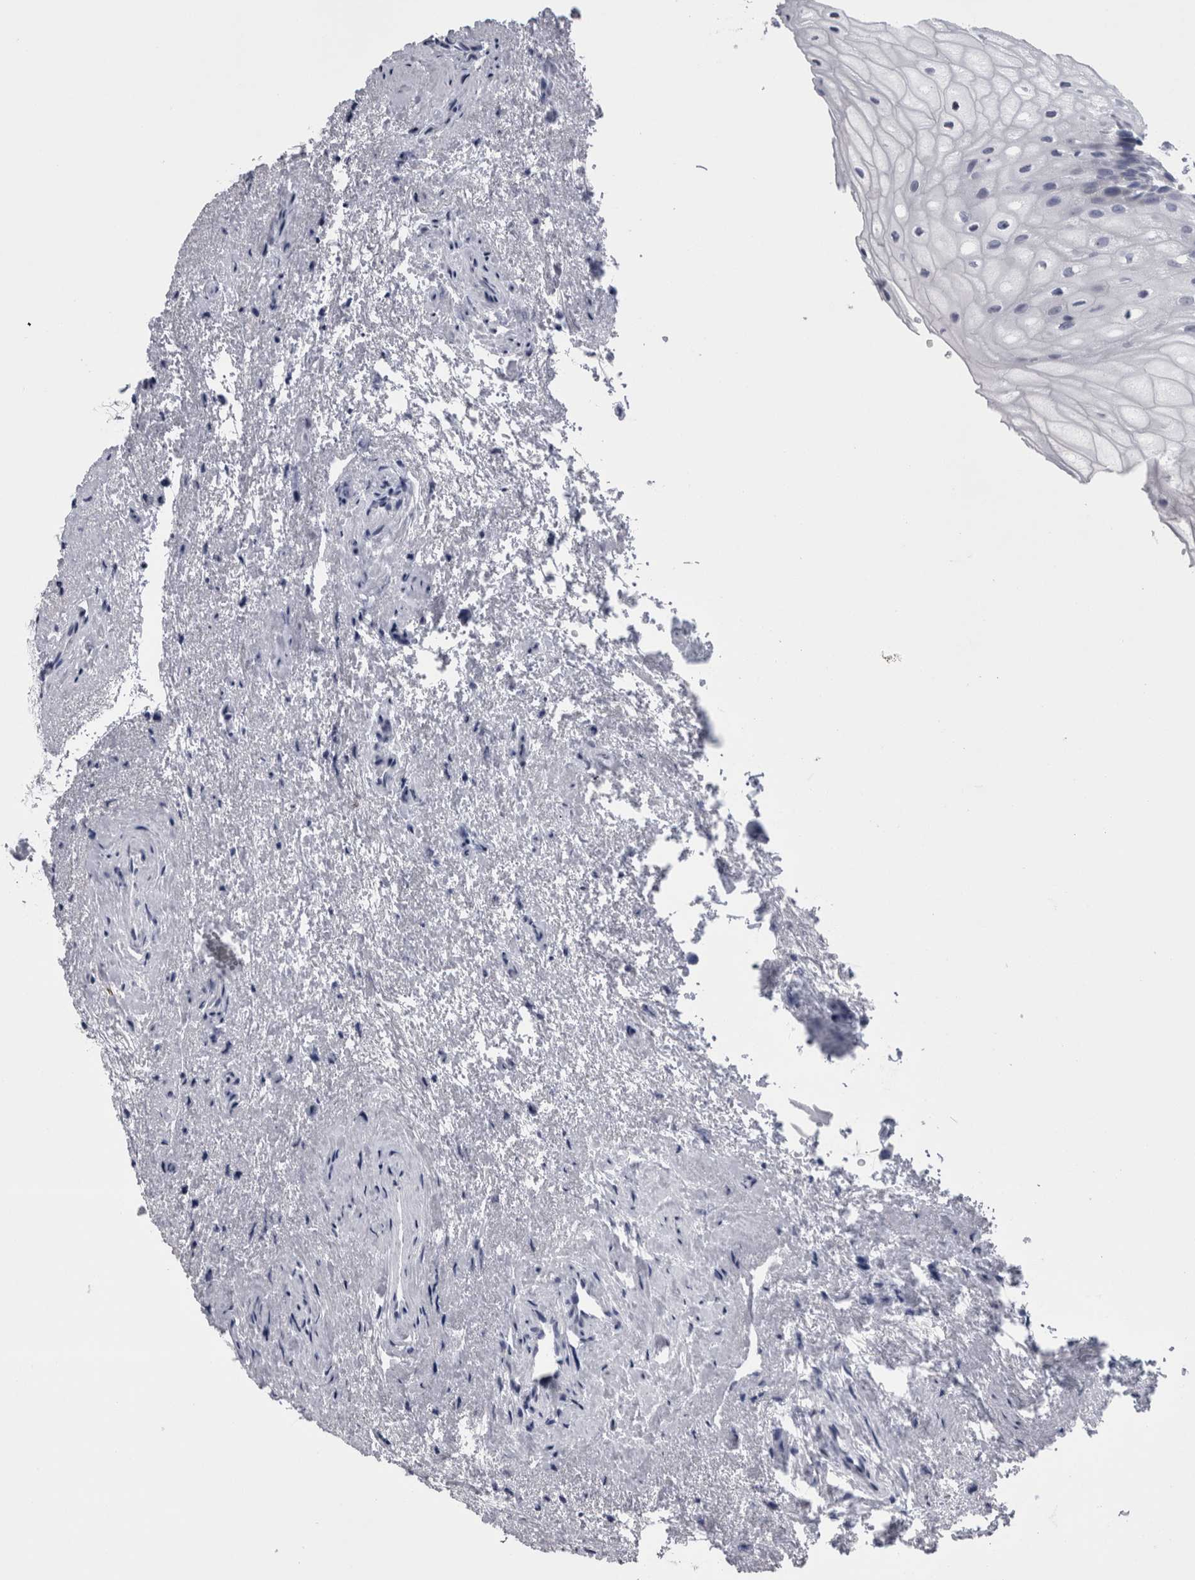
{"staining": {"intensity": "negative", "quantity": "none", "location": "none"}, "tissue": "urinary bladder", "cell_type": "Urothelial cells", "image_type": "normal", "snomed": [{"axis": "morphology", "description": "Normal tissue, NOS"}, {"axis": "topography", "description": "Urinary bladder"}], "caption": "Photomicrograph shows no significant protein positivity in urothelial cells of benign urinary bladder.", "gene": "VWDE", "patient": {"sex": "female", "age": 67}}